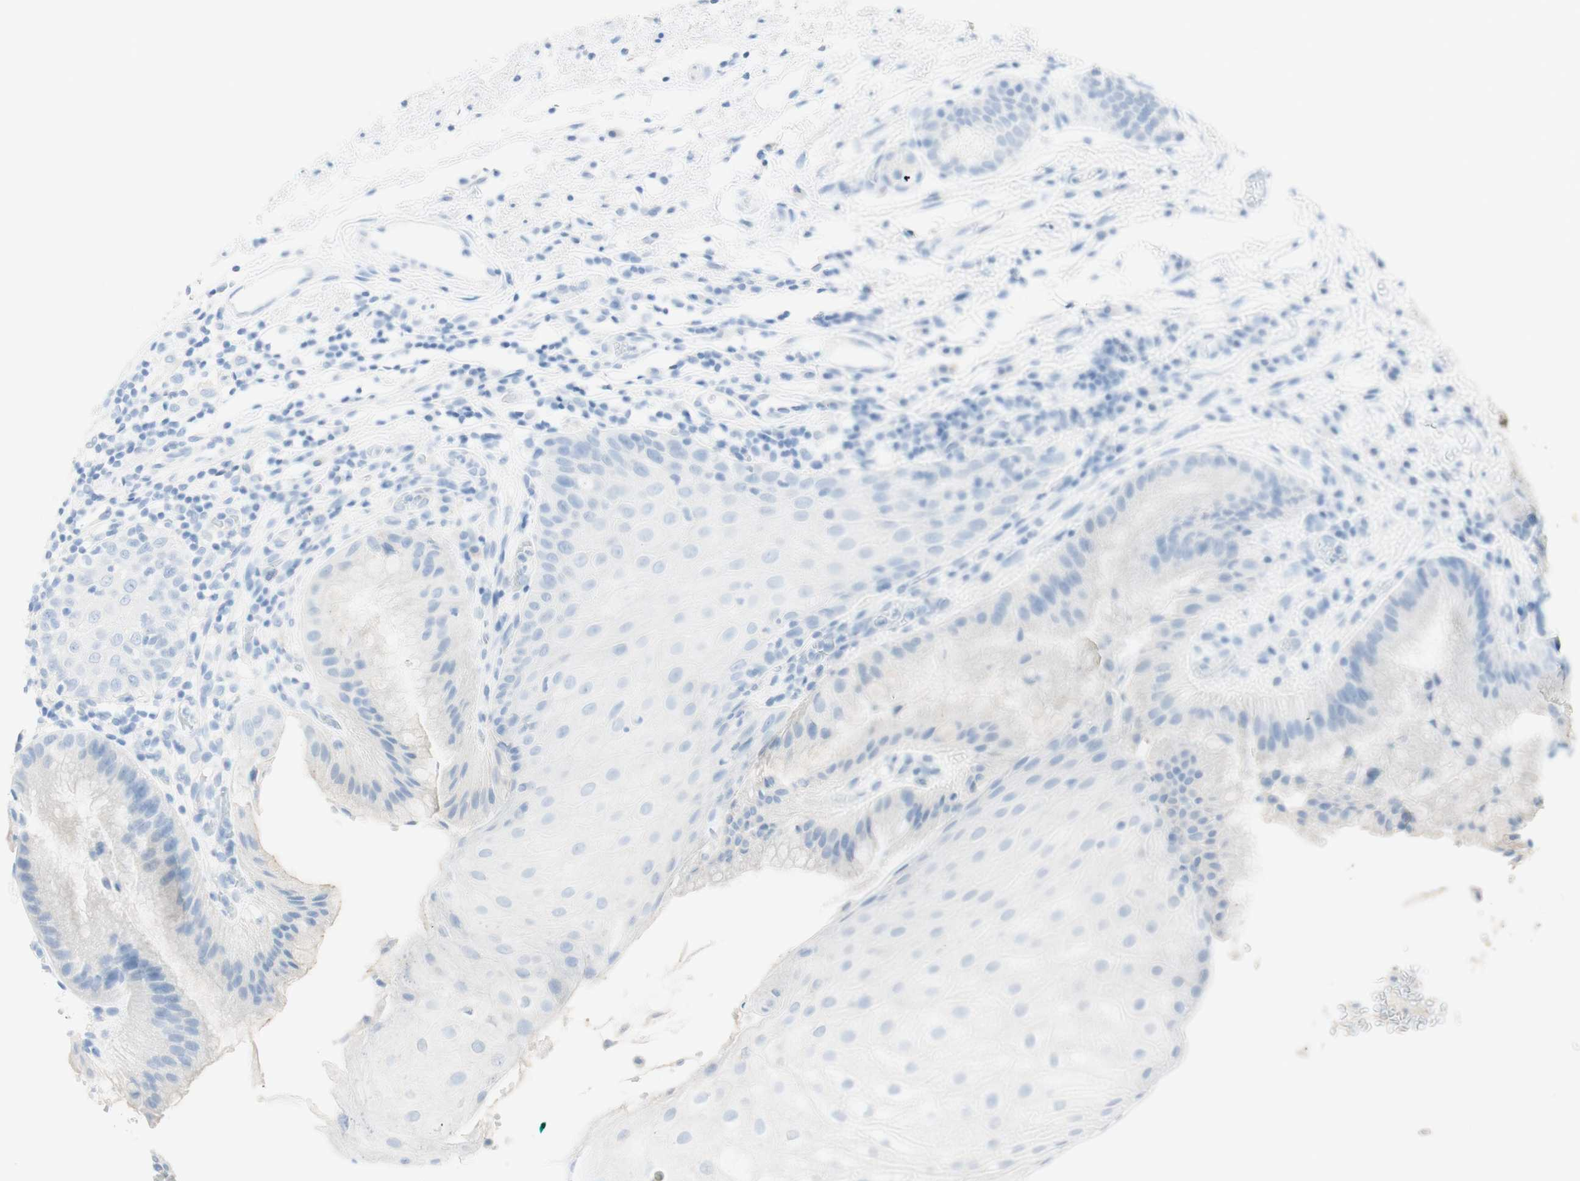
{"staining": {"intensity": "negative", "quantity": "none", "location": "none"}, "tissue": "stomach", "cell_type": "Glandular cells", "image_type": "normal", "snomed": [{"axis": "morphology", "description": "Normal tissue, NOS"}, {"axis": "topography", "description": "Stomach, upper"}], "caption": "Protein analysis of unremarkable stomach exhibits no significant expression in glandular cells. (Stains: DAB (3,3'-diaminobenzidine) immunohistochemistry with hematoxylin counter stain, Microscopy: brightfield microscopy at high magnification).", "gene": "TPO", "patient": {"sex": "male", "age": 72}}